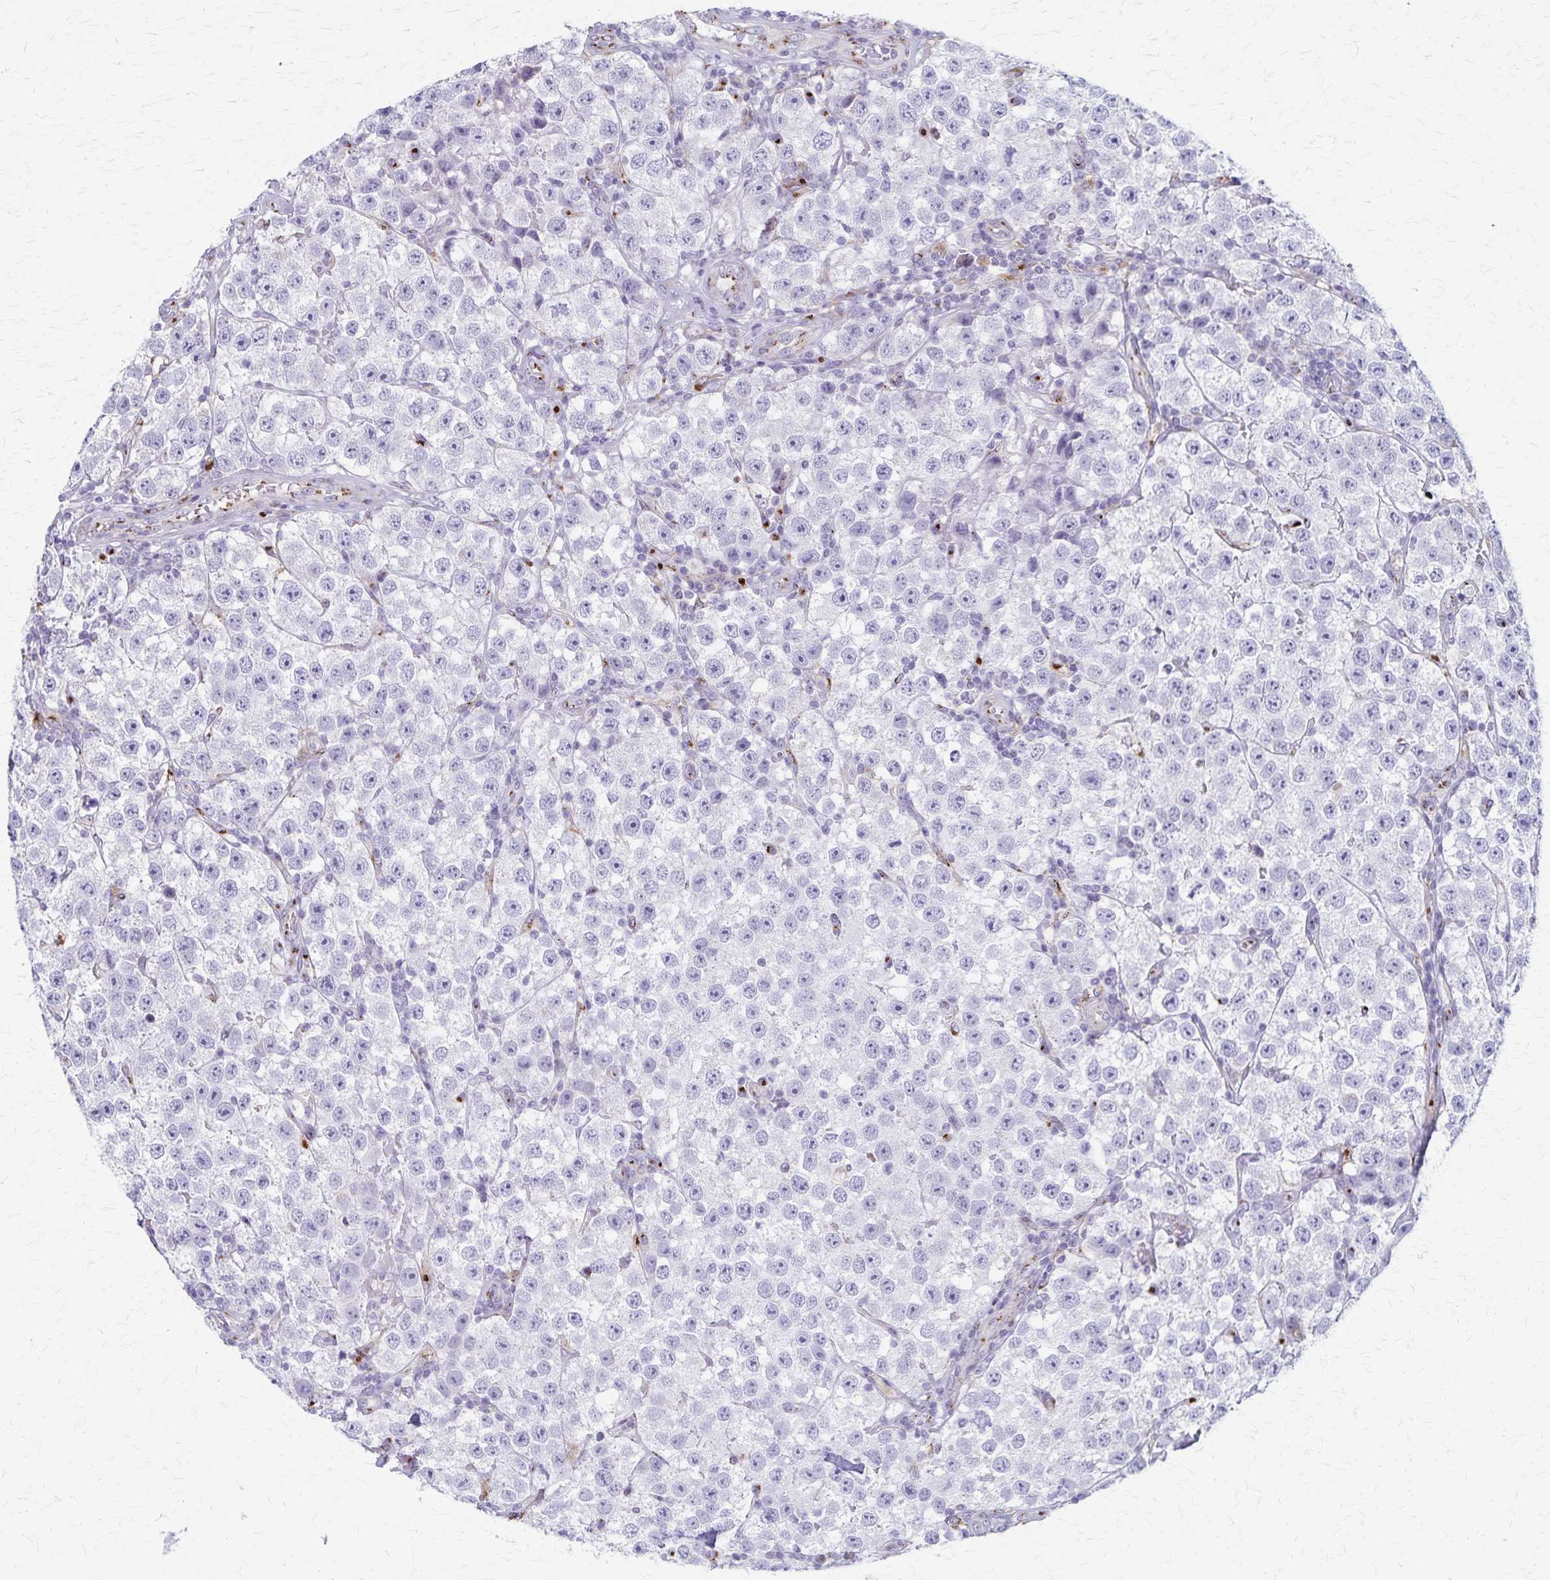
{"staining": {"intensity": "negative", "quantity": "none", "location": "none"}, "tissue": "testis cancer", "cell_type": "Tumor cells", "image_type": "cancer", "snomed": [{"axis": "morphology", "description": "Seminoma, NOS"}, {"axis": "topography", "description": "Testis"}], "caption": "An image of human seminoma (testis) is negative for staining in tumor cells. (DAB (3,3'-diaminobenzidine) immunohistochemistry, high magnification).", "gene": "MCFD2", "patient": {"sex": "male", "age": 34}}